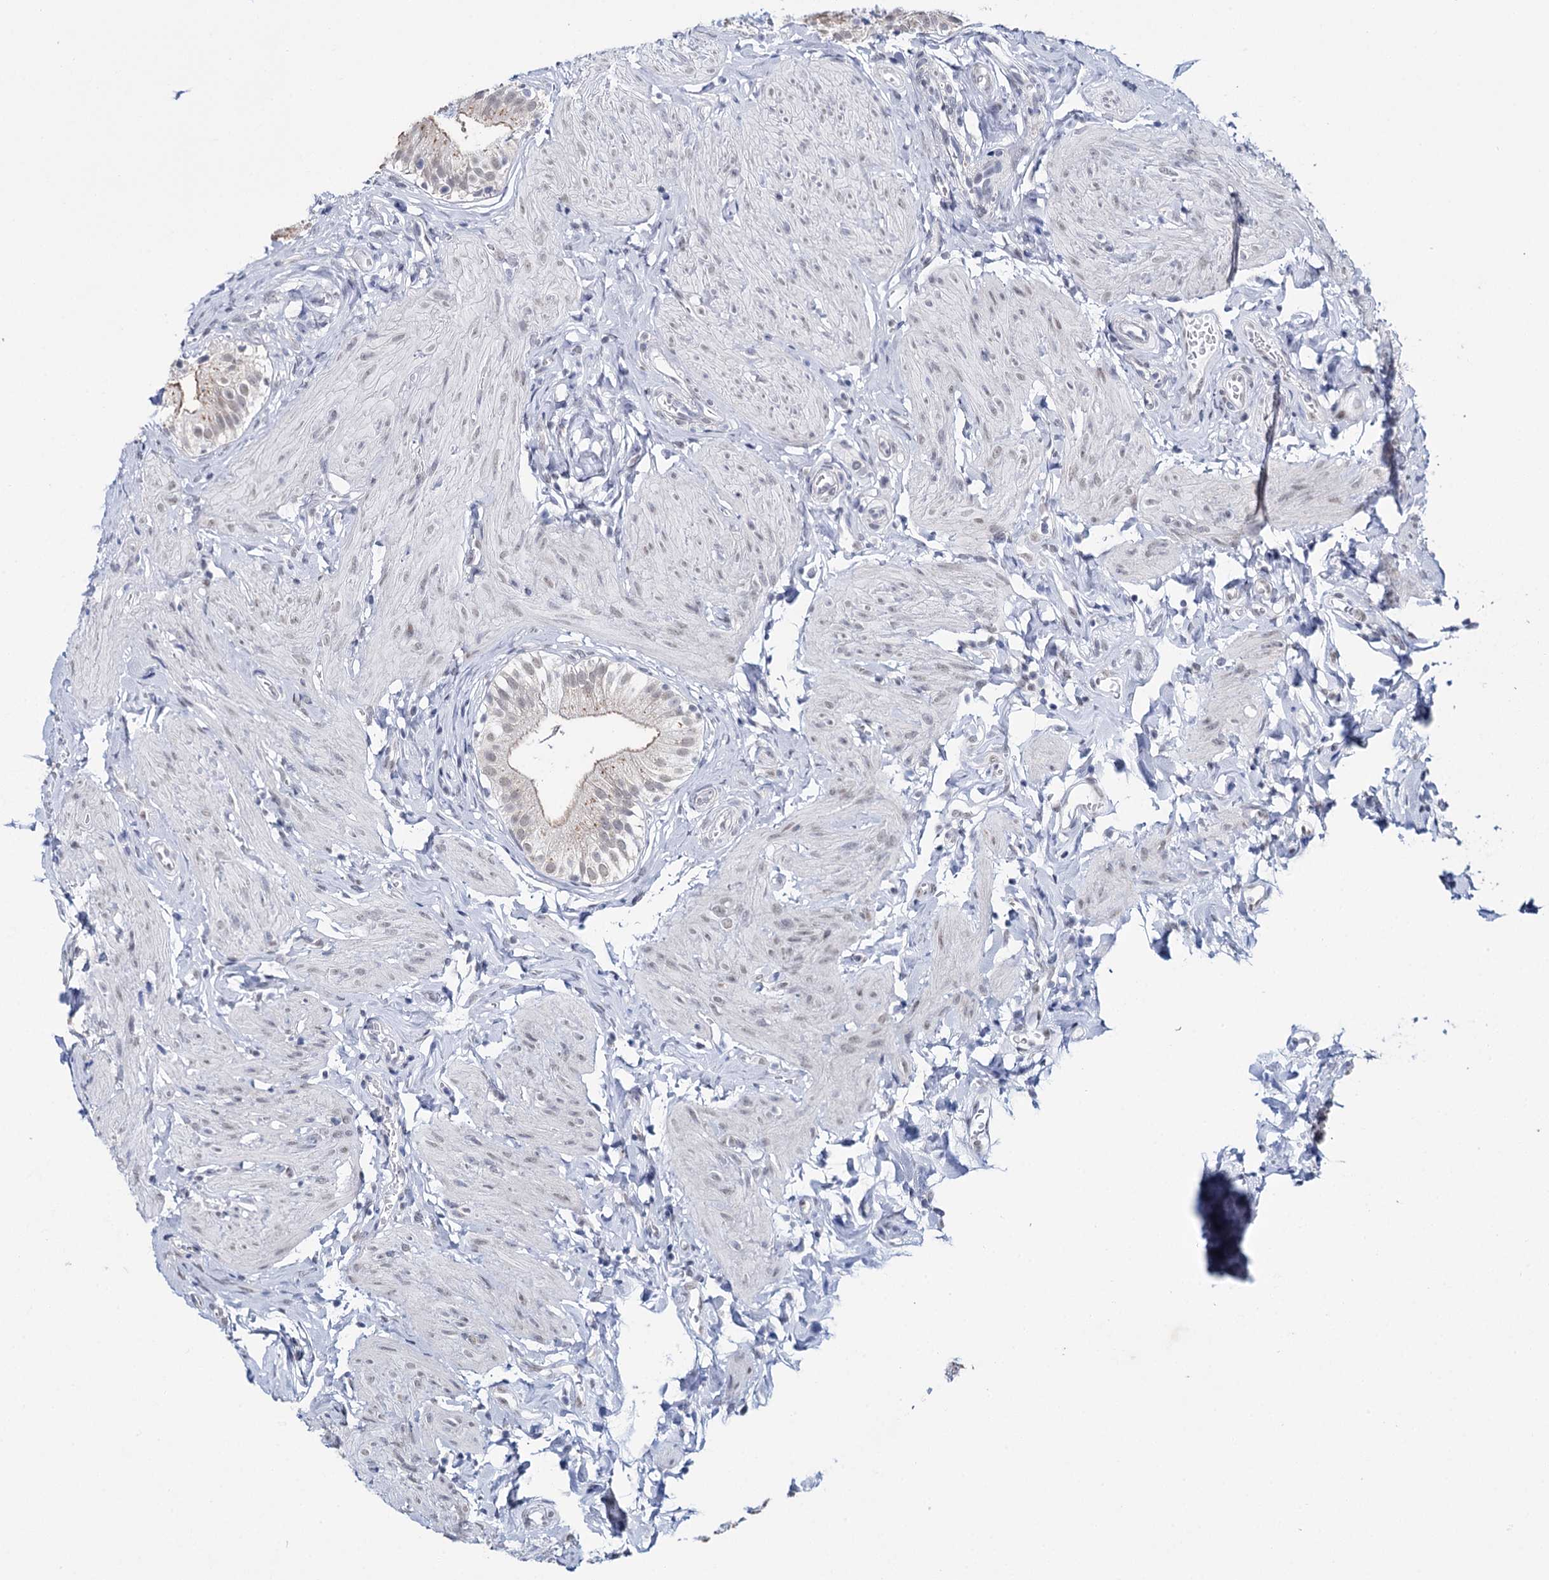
{"staining": {"intensity": "weak", "quantity": "25%-75%", "location": "cytoplasmic/membranous,nuclear"}, "tissue": "gallbladder", "cell_type": "Glandular cells", "image_type": "normal", "snomed": [{"axis": "morphology", "description": "Normal tissue, NOS"}, {"axis": "topography", "description": "Gallbladder"}], "caption": "Glandular cells exhibit weak cytoplasmic/membranous,nuclear staining in approximately 25%-75% of cells in unremarkable gallbladder. (brown staining indicates protein expression, while blue staining denotes nuclei).", "gene": "SPATS2", "patient": {"sex": "female", "age": 47}}